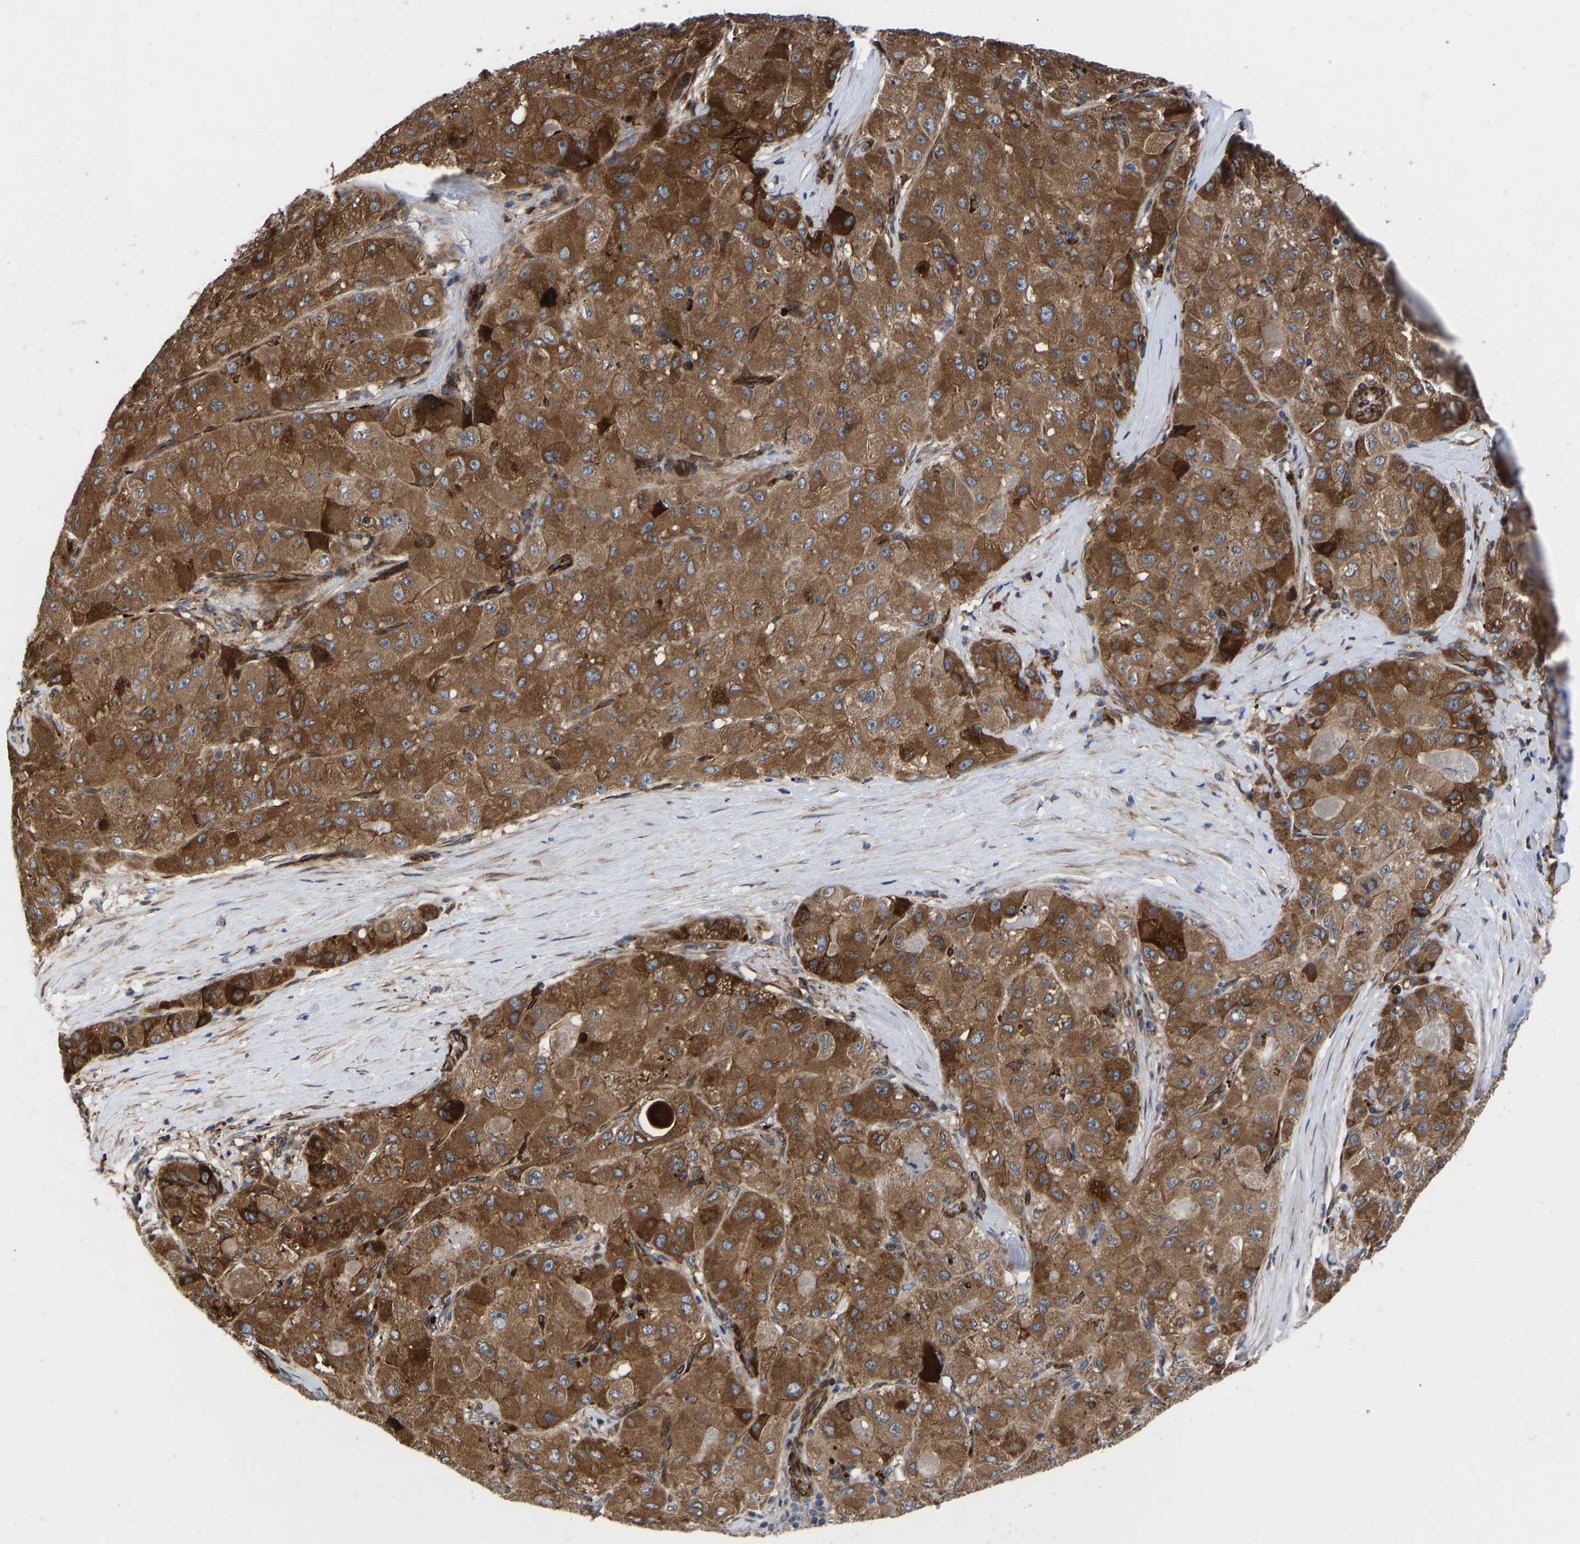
{"staining": {"intensity": "moderate", "quantity": ">75%", "location": "cytoplasmic/membranous"}, "tissue": "liver cancer", "cell_type": "Tumor cells", "image_type": "cancer", "snomed": [{"axis": "morphology", "description": "Carcinoma, Hepatocellular, NOS"}, {"axis": "topography", "description": "Liver"}], "caption": "Liver hepatocellular carcinoma stained for a protein exhibits moderate cytoplasmic/membranous positivity in tumor cells. Ihc stains the protein in brown and the nuclei are stained blue.", "gene": "TMEM38B", "patient": {"sex": "male", "age": 80}}